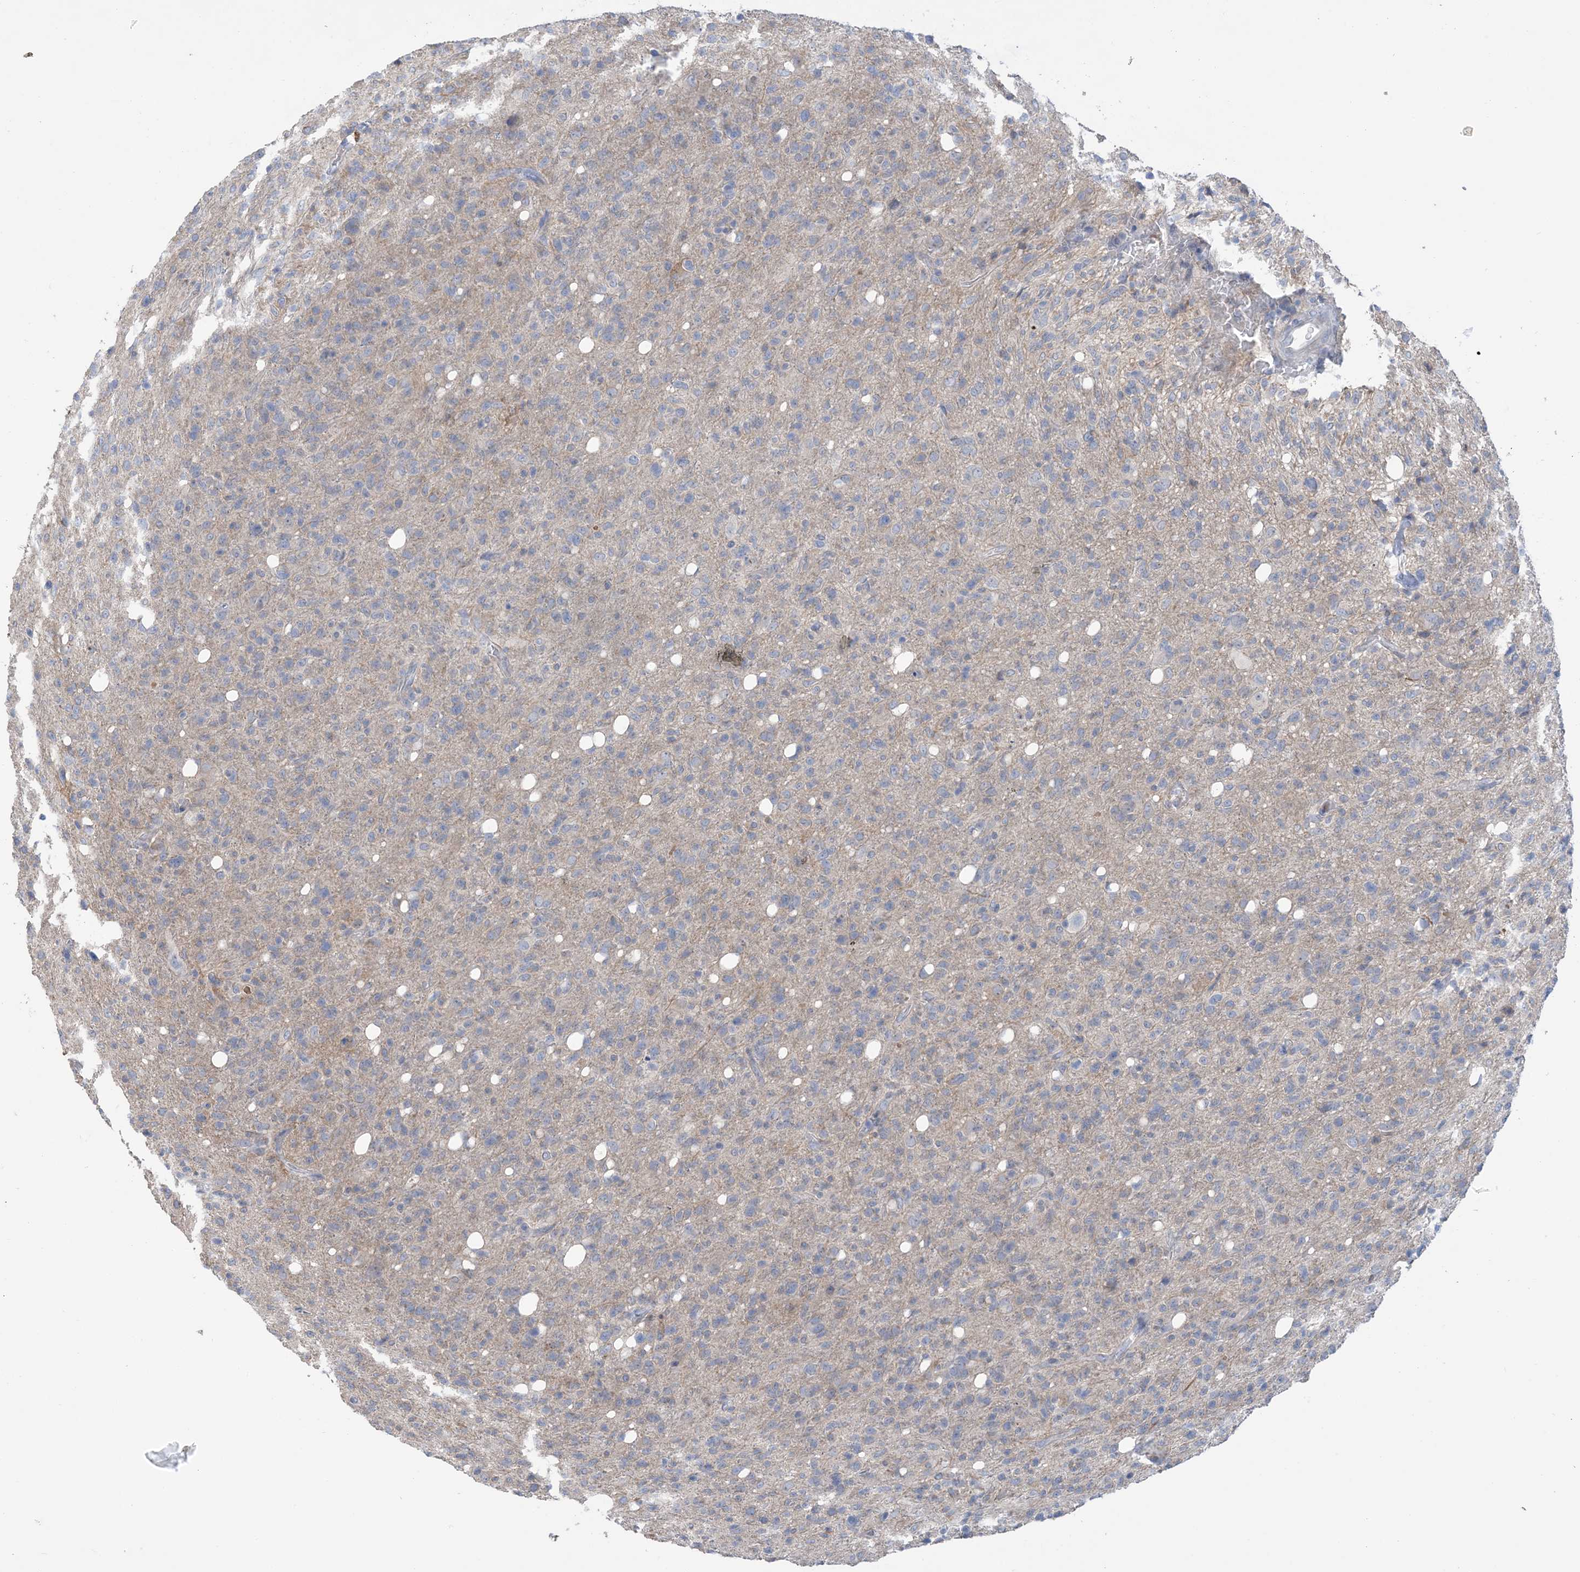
{"staining": {"intensity": "negative", "quantity": "none", "location": "none"}, "tissue": "glioma", "cell_type": "Tumor cells", "image_type": "cancer", "snomed": [{"axis": "morphology", "description": "Glioma, malignant, High grade"}, {"axis": "topography", "description": "Brain"}], "caption": "Tumor cells show no significant protein expression in malignant high-grade glioma.", "gene": "TTYH1", "patient": {"sex": "female", "age": 57}}